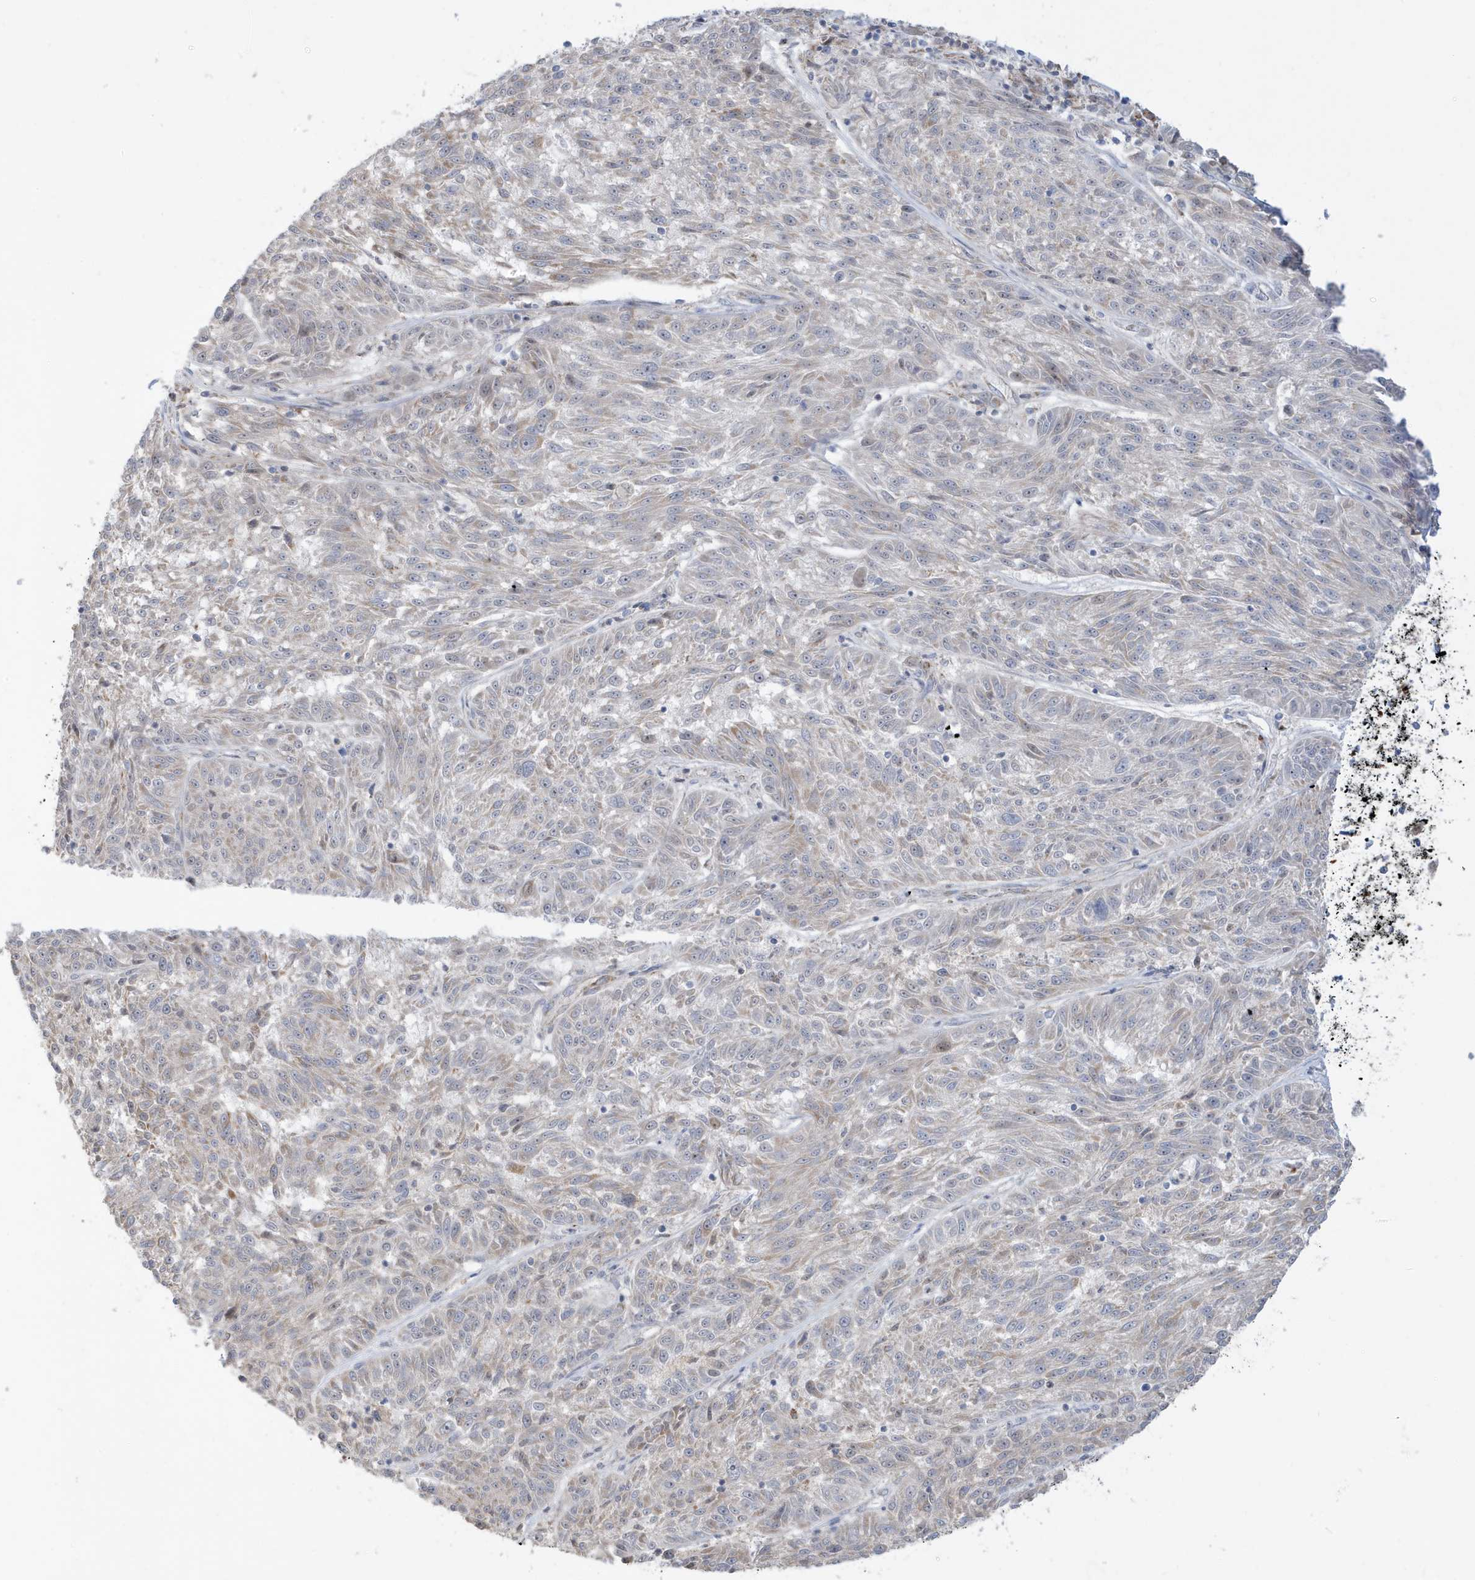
{"staining": {"intensity": "negative", "quantity": "none", "location": "none"}, "tissue": "melanoma", "cell_type": "Tumor cells", "image_type": "cancer", "snomed": [{"axis": "morphology", "description": "Malignant melanoma, NOS"}, {"axis": "topography", "description": "Skin"}], "caption": "Melanoma stained for a protein using immunohistochemistry exhibits no expression tumor cells.", "gene": "IFT57", "patient": {"sex": "male", "age": 53}}